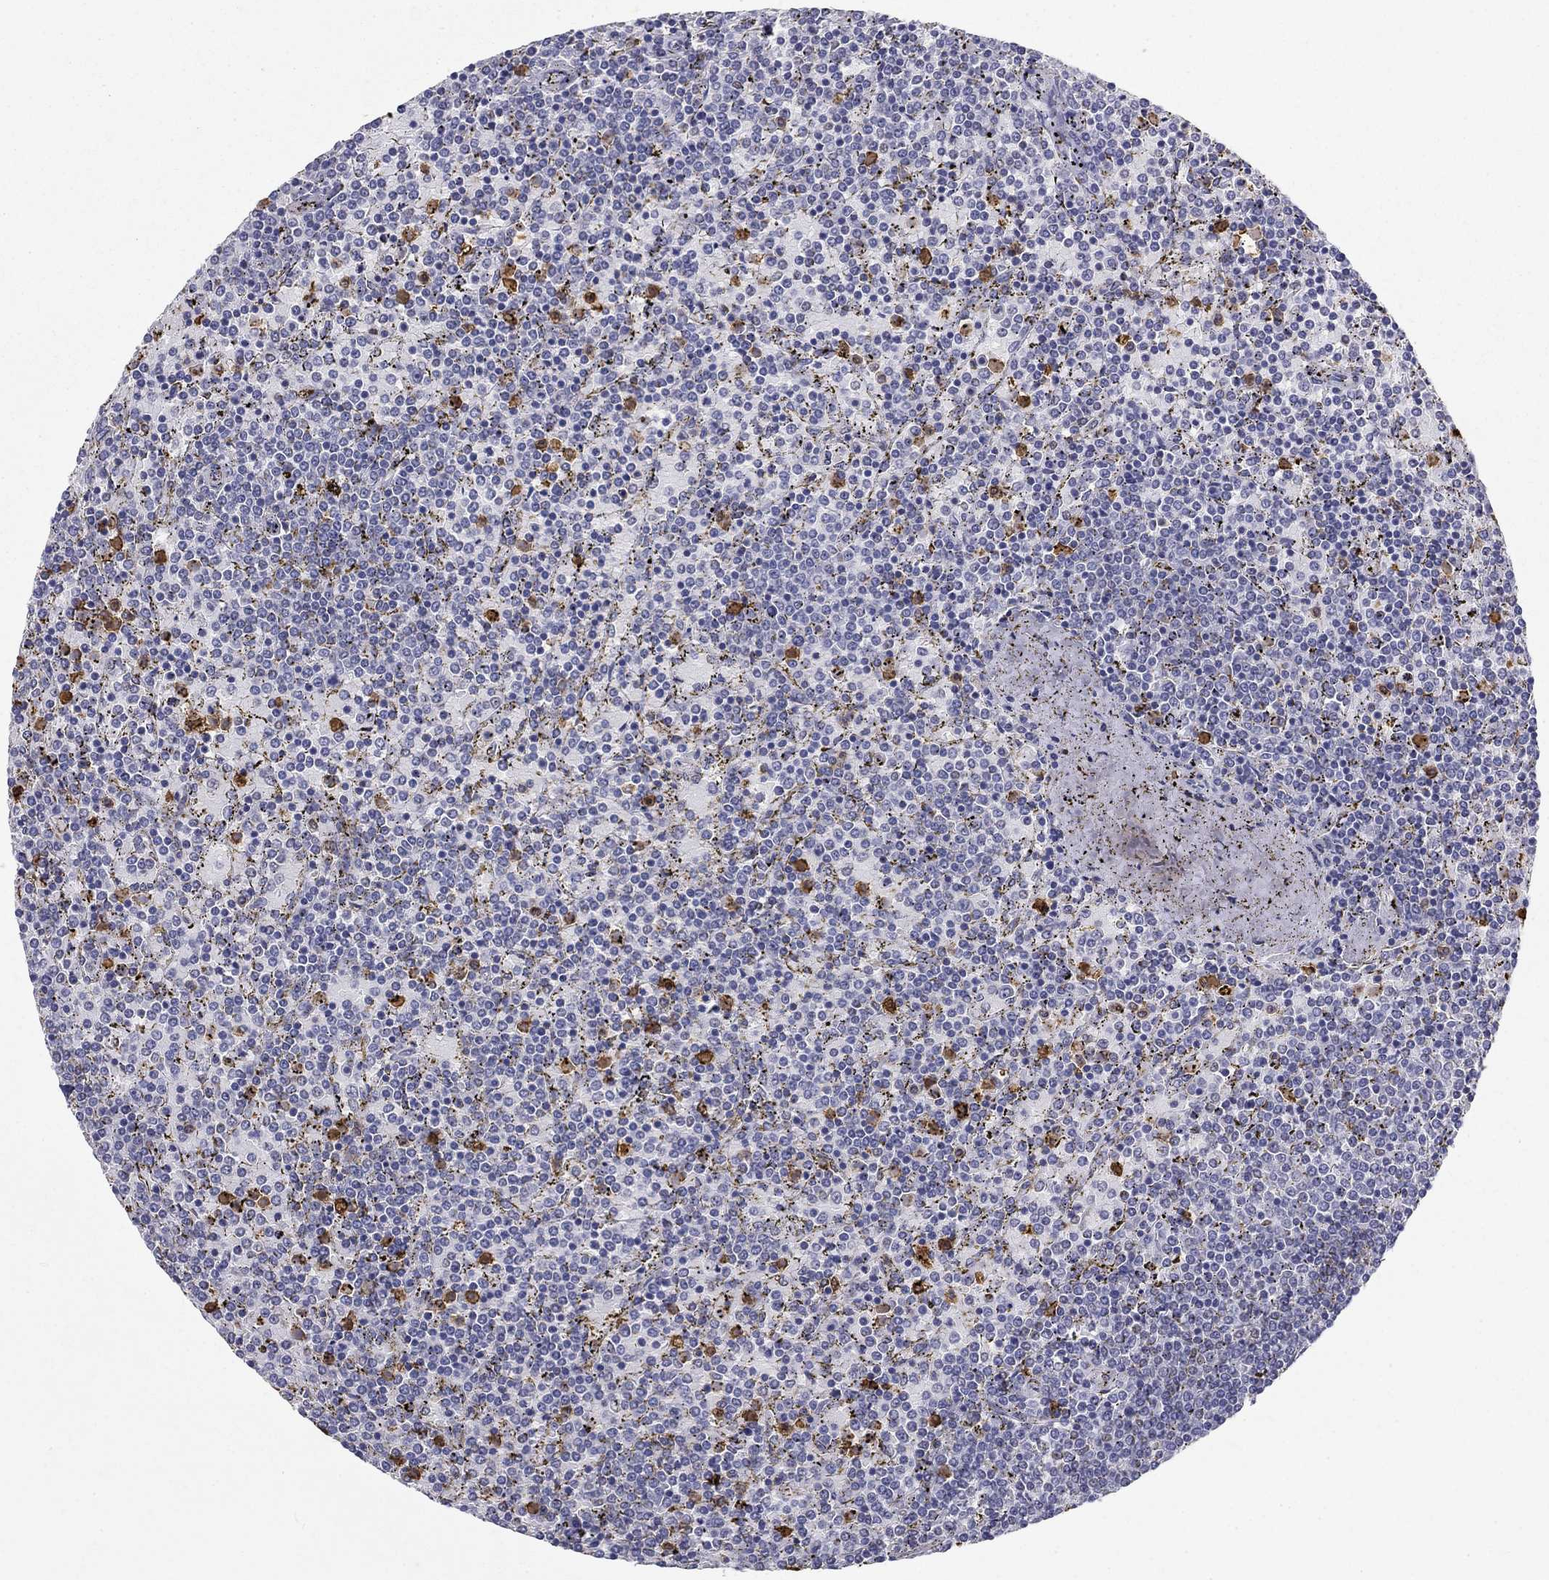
{"staining": {"intensity": "negative", "quantity": "none", "location": "none"}, "tissue": "lymphoma", "cell_type": "Tumor cells", "image_type": "cancer", "snomed": [{"axis": "morphology", "description": "Malignant lymphoma, non-Hodgkin's type, Low grade"}, {"axis": "topography", "description": "Spleen"}], "caption": "Histopathology image shows no significant protein positivity in tumor cells of malignant lymphoma, non-Hodgkin's type (low-grade).", "gene": "IGSF8", "patient": {"sex": "female", "age": 77}}